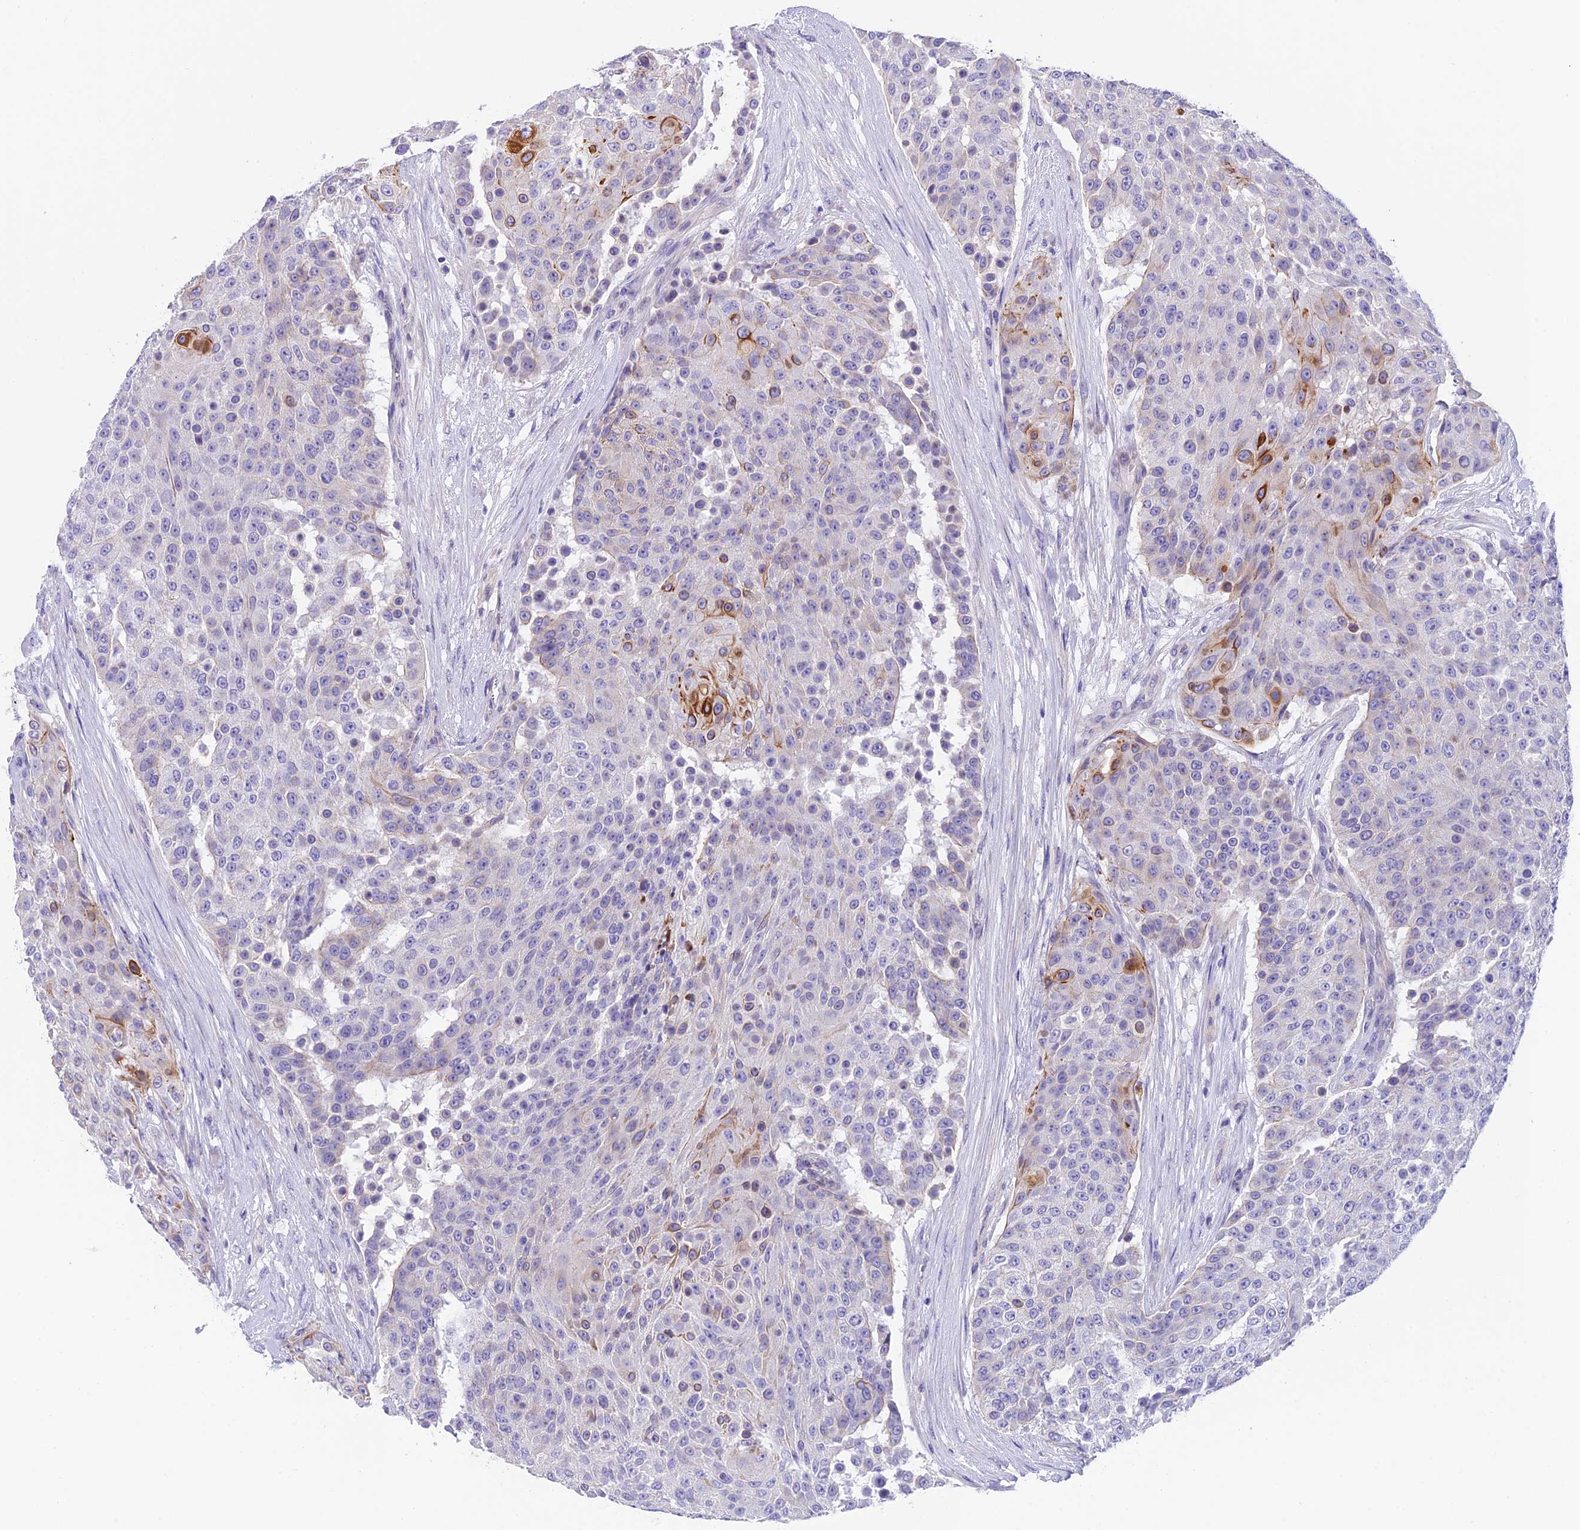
{"staining": {"intensity": "moderate", "quantity": "<25%", "location": "cytoplasmic/membranous"}, "tissue": "urothelial cancer", "cell_type": "Tumor cells", "image_type": "cancer", "snomed": [{"axis": "morphology", "description": "Urothelial carcinoma, High grade"}, {"axis": "topography", "description": "Urinary bladder"}], "caption": "A brown stain highlights moderate cytoplasmic/membranous positivity of a protein in high-grade urothelial carcinoma tumor cells.", "gene": "C17orf67", "patient": {"sex": "female", "age": 63}}